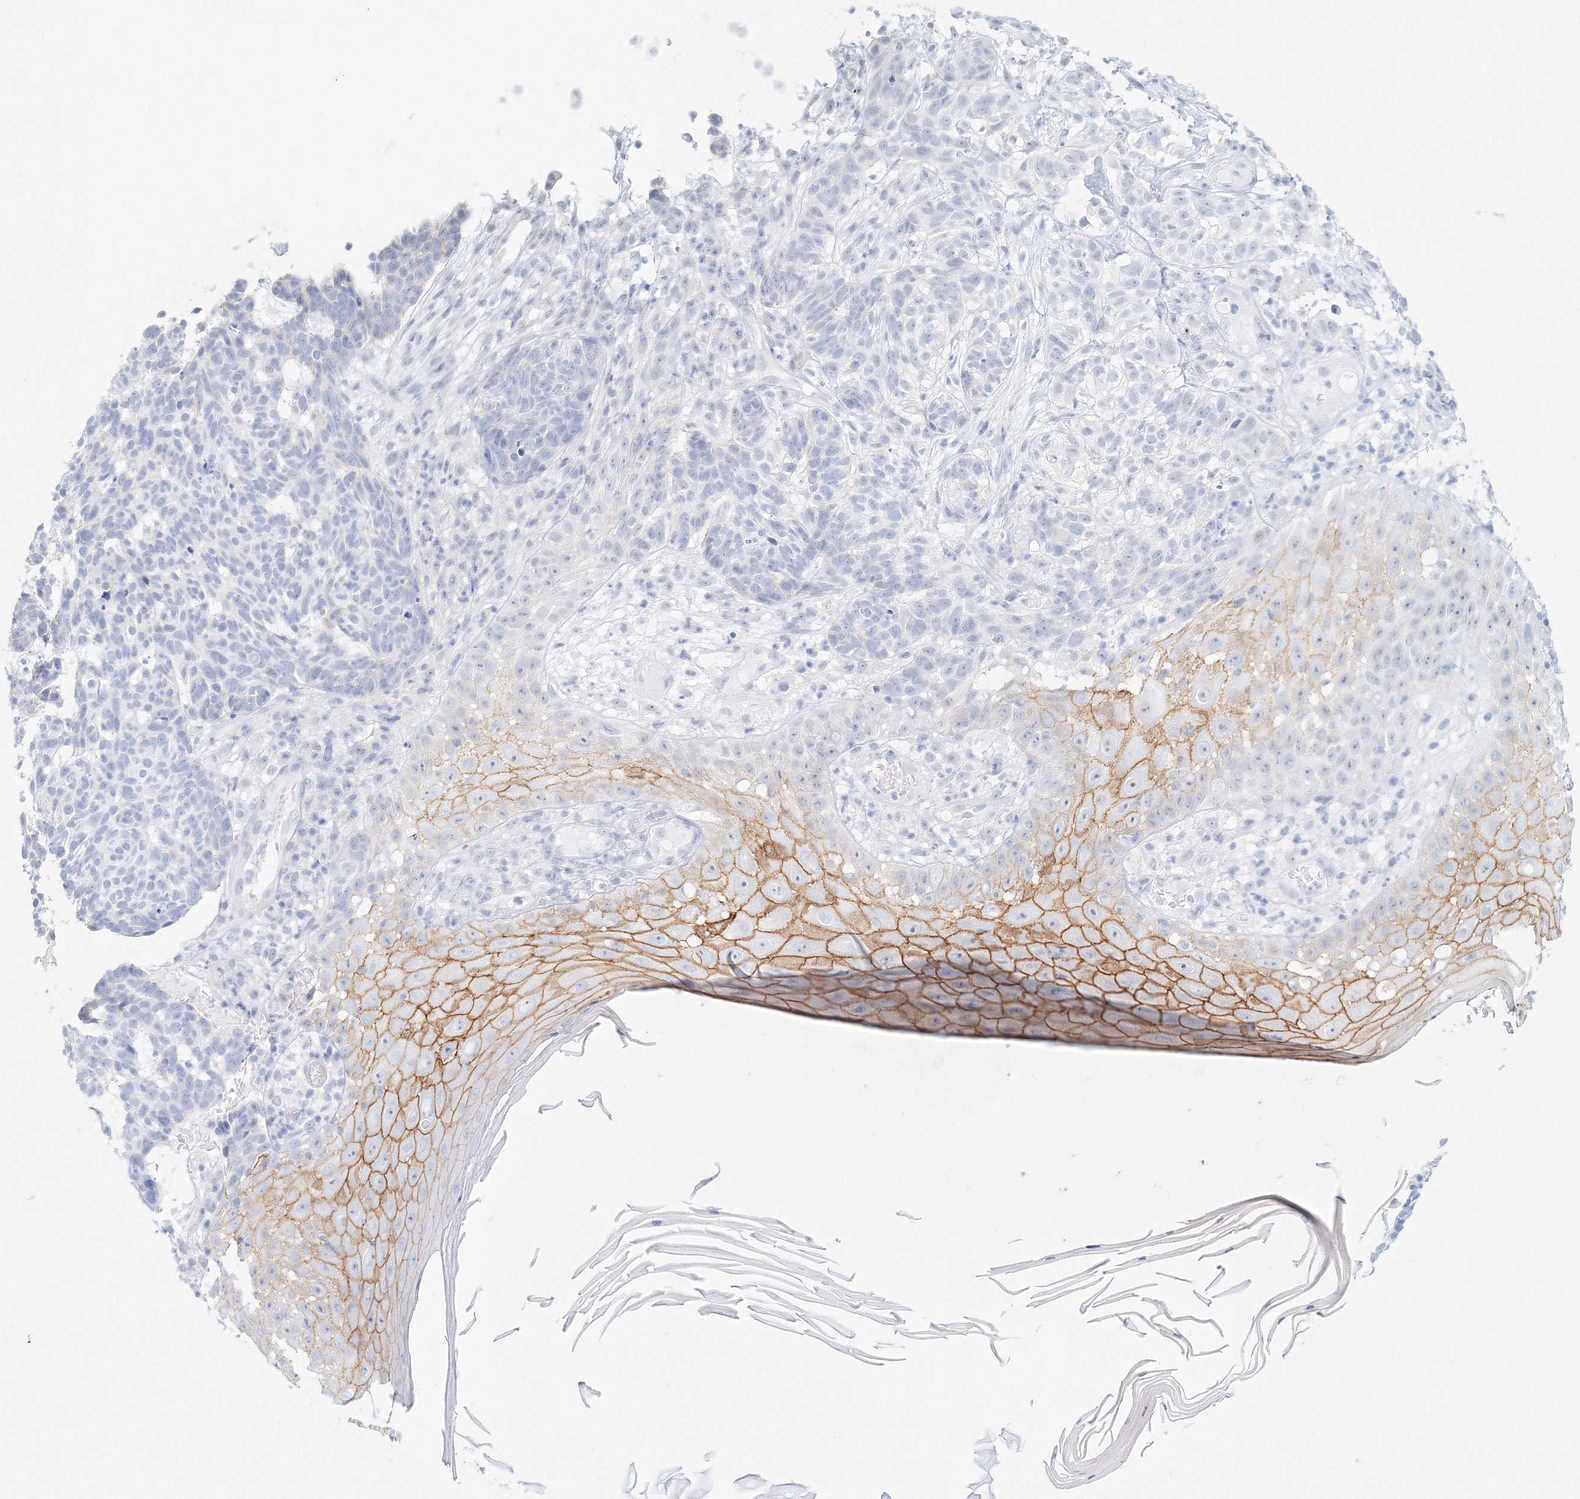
{"staining": {"intensity": "negative", "quantity": "none", "location": "none"}, "tissue": "skin cancer", "cell_type": "Tumor cells", "image_type": "cancer", "snomed": [{"axis": "morphology", "description": "Basal cell carcinoma"}, {"axis": "topography", "description": "Skin"}], "caption": "This photomicrograph is of skin cancer stained with immunohistochemistry to label a protein in brown with the nuclei are counter-stained blue. There is no expression in tumor cells.", "gene": "VSIG1", "patient": {"sex": "male", "age": 85}}